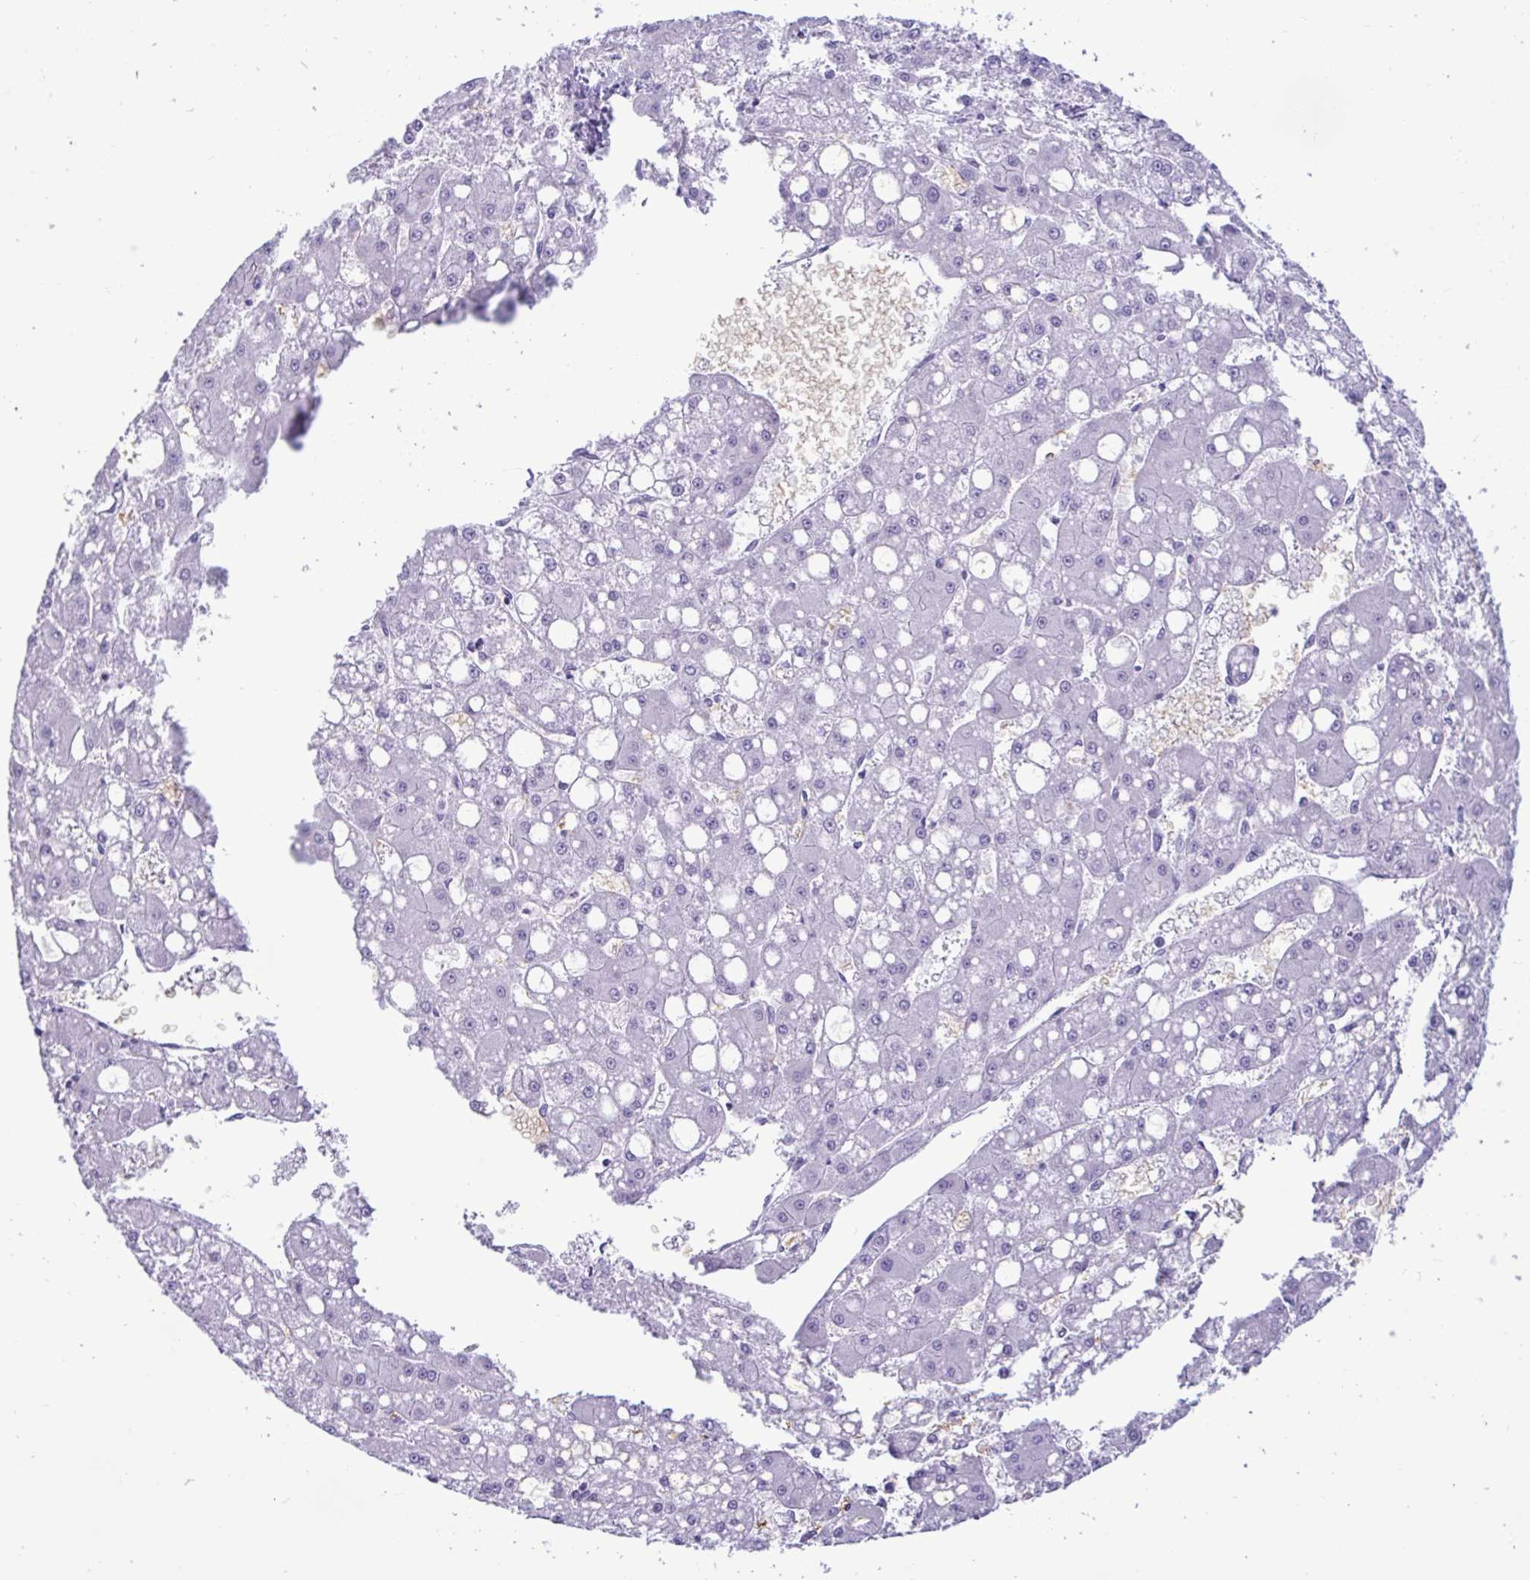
{"staining": {"intensity": "negative", "quantity": "none", "location": "none"}, "tissue": "liver cancer", "cell_type": "Tumor cells", "image_type": "cancer", "snomed": [{"axis": "morphology", "description": "Carcinoma, Hepatocellular, NOS"}, {"axis": "topography", "description": "Liver"}], "caption": "Liver cancer was stained to show a protein in brown. There is no significant expression in tumor cells.", "gene": "SLC2A1", "patient": {"sex": "male", "age": 67}}